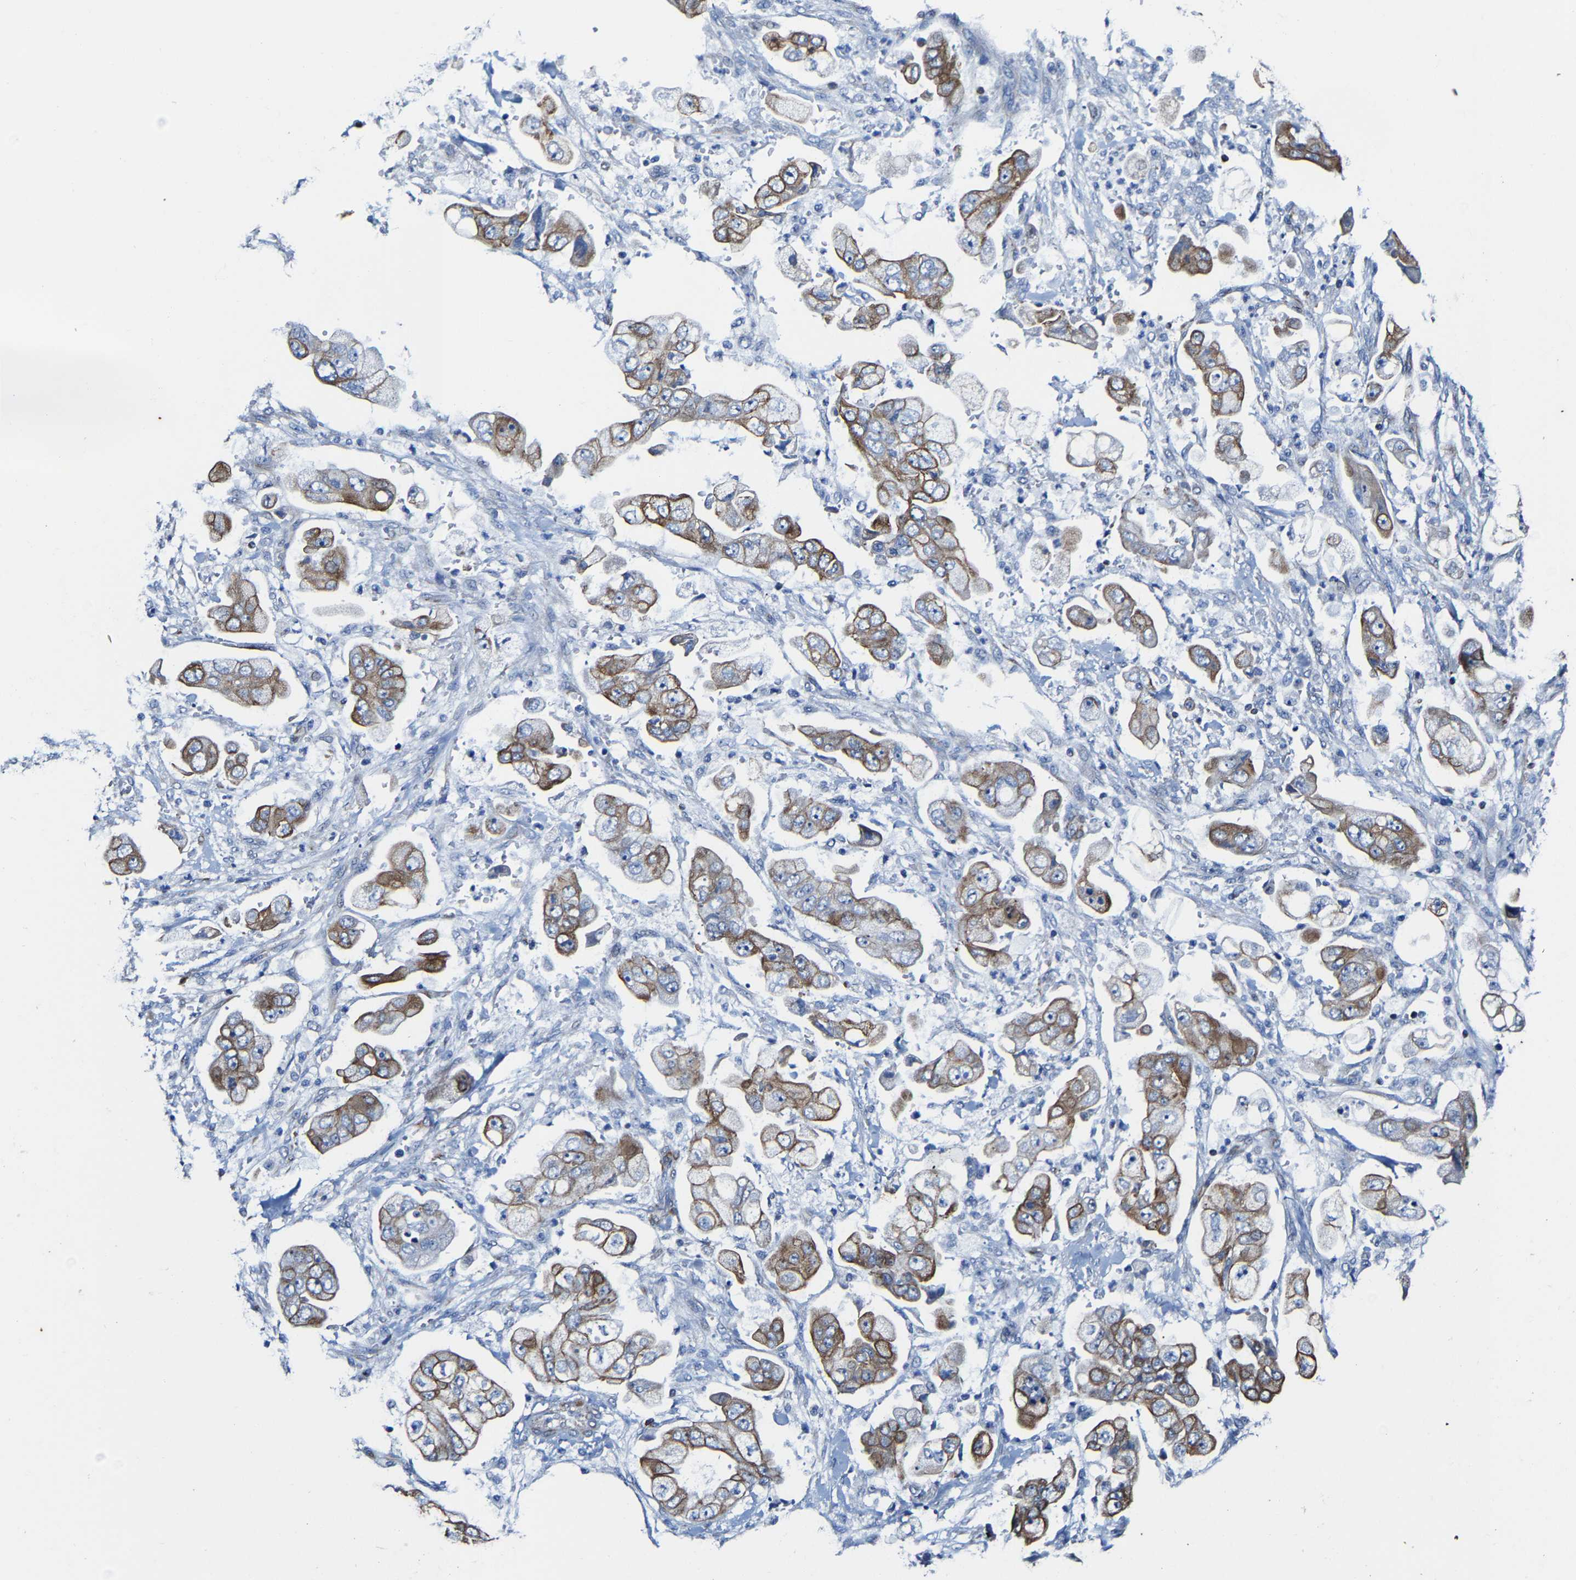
{"staining": {"intensity": "moderate", "quantity": ">75%", "location": "cytoplasmic/membranous"}, "tissue": "stomach cancer", "cell_type": "Tumor cells", "image_type": "cancer", "snomed": [{"axis": "morphology", "description": "Adenocarcinoma, NOS"}, {"axis": "topography", "description": "Stomach"}], "caption": "This is a micrograph of immunohistochemistry staining of stomach cancer, which shows moderate expression in the cytoplasmic/membranous of tumor cells.", "gene": "MMEL1", "patient": {"sex": "male", "age": 62}}